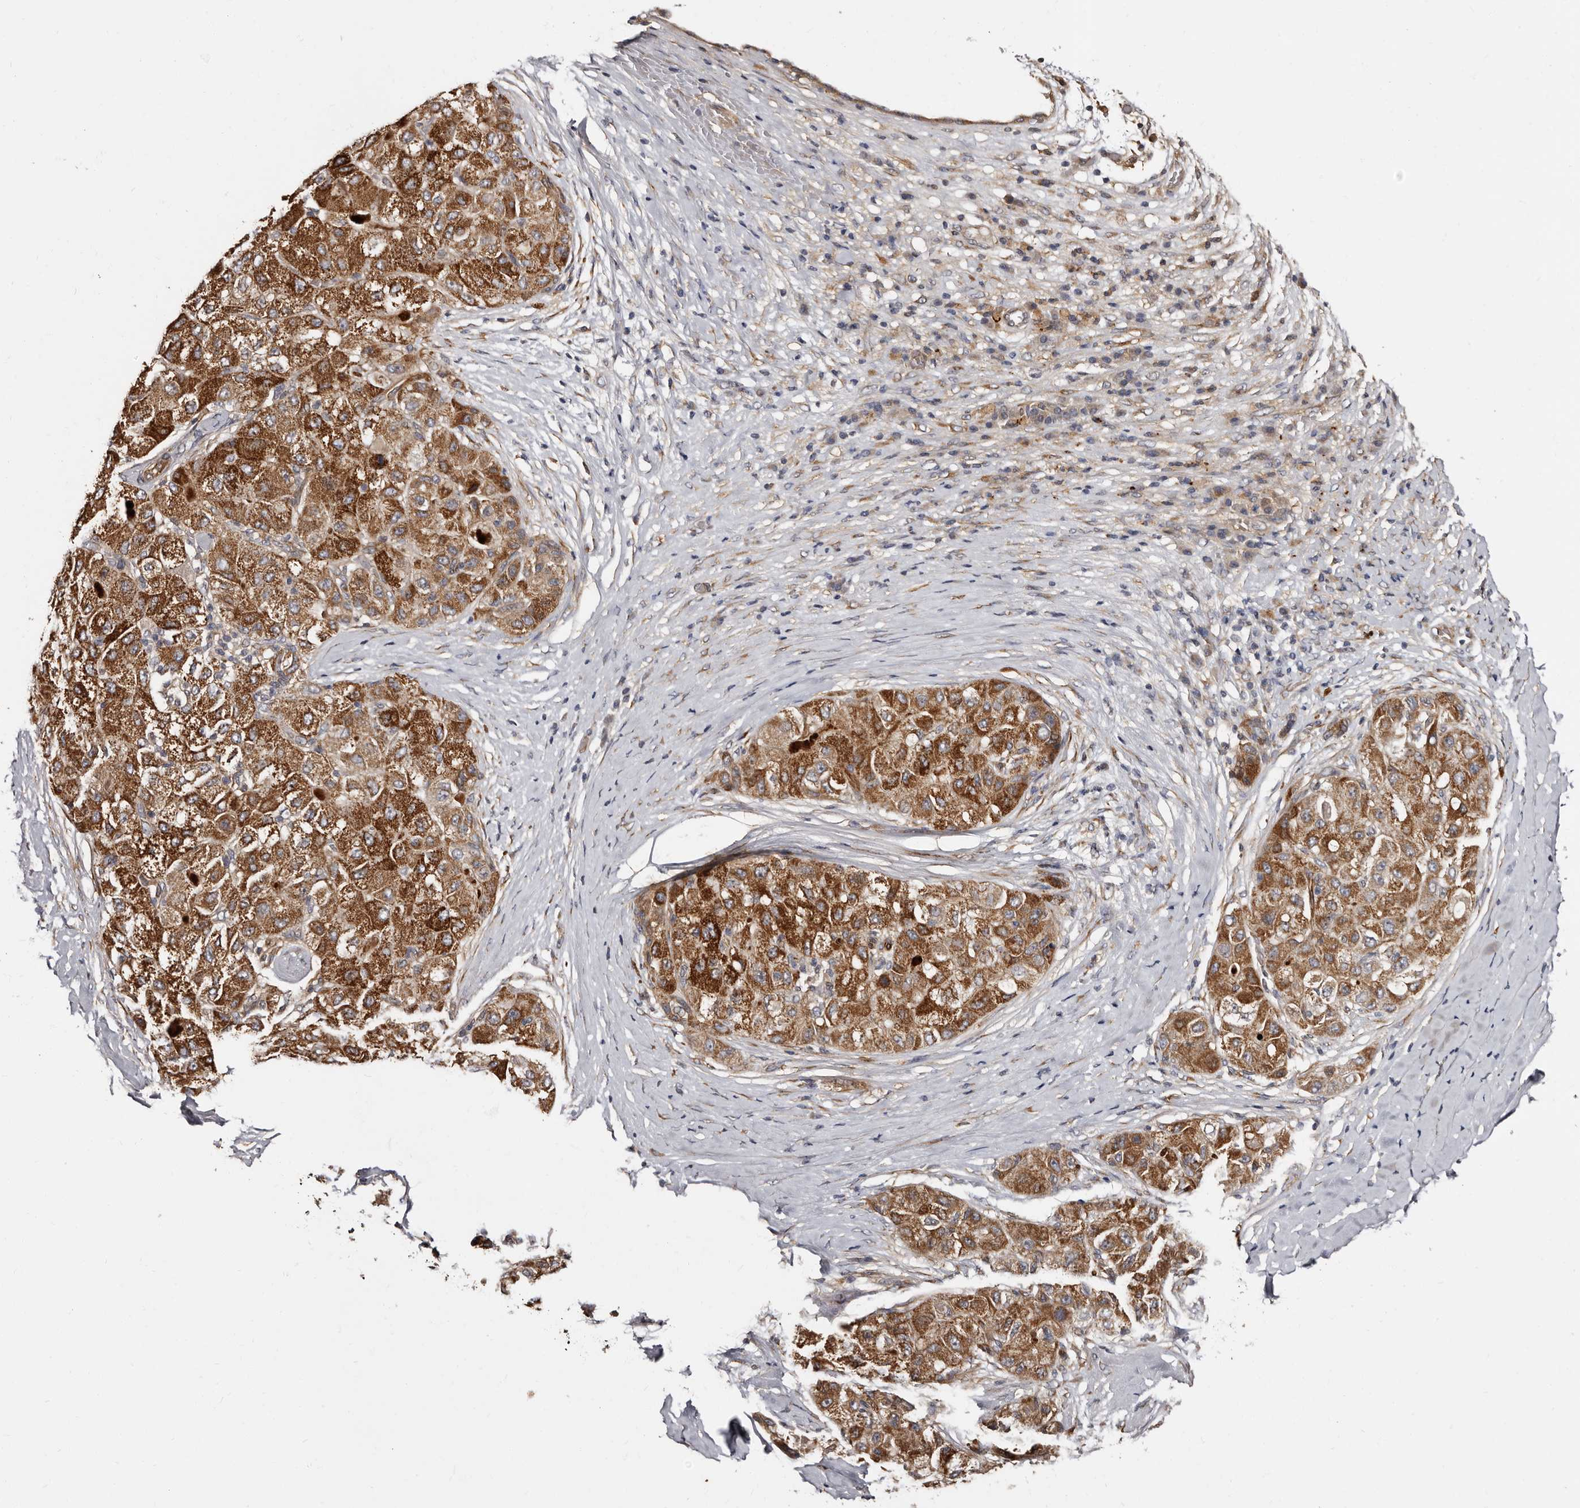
{"staining": {"intensity": "strong", "quantity": ">75%", "location": "cytoplasmic/membranous"}, "tissue": "liver cancer", "cell_type": "Tumor cells", "image_type": "cancer", "snomed": [{"axis": "morphology", "description": "Carcinoma, Hepatocellular, NOS"}, {"axis": "topography", "description": "Liver"}], "caption": "This is a micrograph of immunohistochemistry staining of liver cancer (hepatocellular carcinoma), which shows strong expression in the cytoplasmic/membranous of tumor cells.", "gene": "TBC1D22B", "patient": {"sex": "male", "age": 80}}